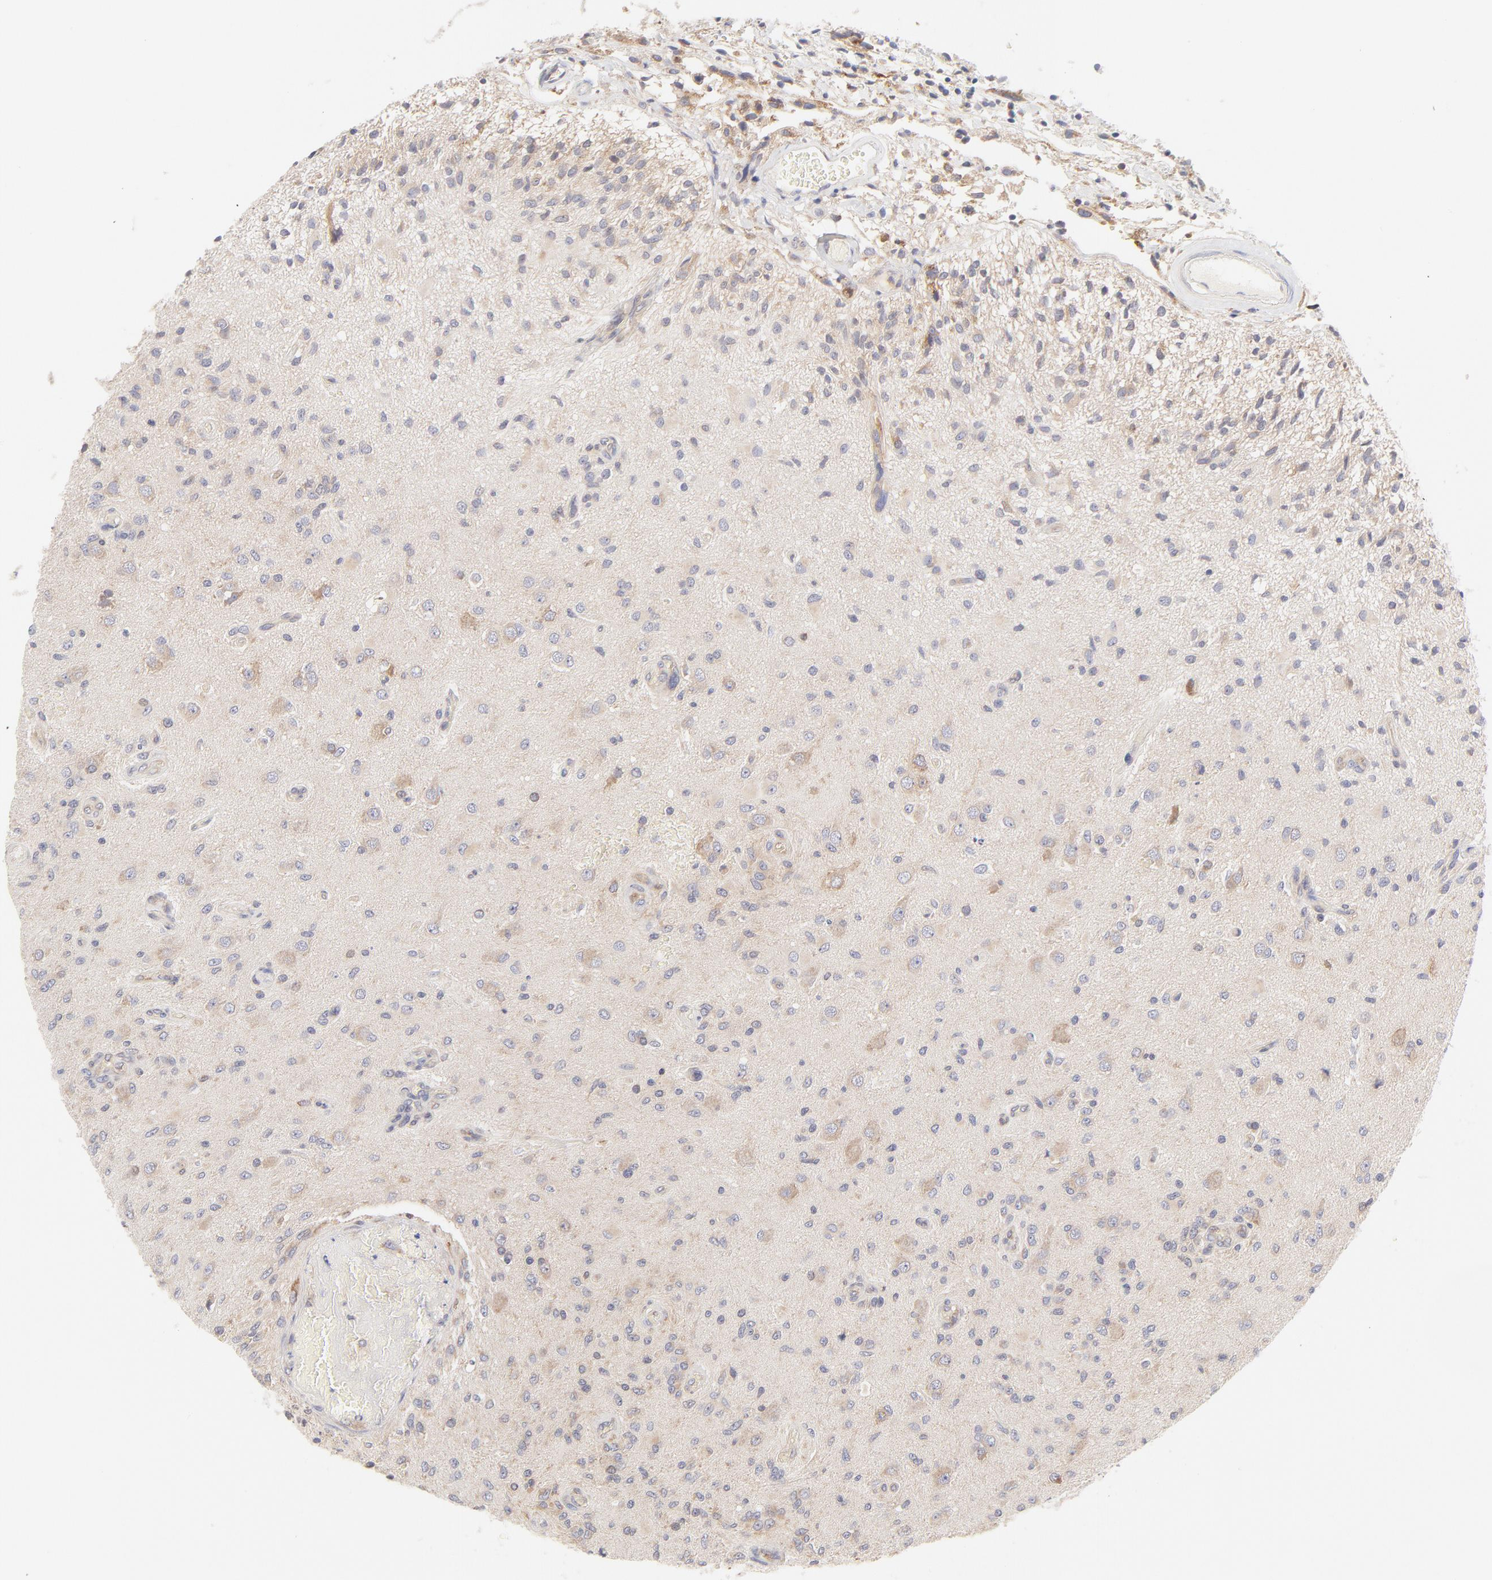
{"staining": {"intensity": "weak", "quantity": ">75%", "location": "cytoplasmic/membranous"}, "tissue": "glioma", "cell_type": "Tumor cells", "image_type": "cancer", "snomed": [{"axis": "morphology", "description": "Normal tissue, NOS"}, {"axis": "morphology", "description": "Glioma, malignant, High grade"}, {"axis": "topography", "description": "Cerebral cortex"}], "caption": "A micrograph of human malignant glioma (high-grade) stained for a protein reveals weak cytoplasmic/membranous brown staining in tumor cells. (DAB (3,3'-diaminobenzidine) IHC, brown staining for protein, blue staining for nuclei).", "gene": "RPS6KA1", "patient": {"sex": "male", "age": 77}}